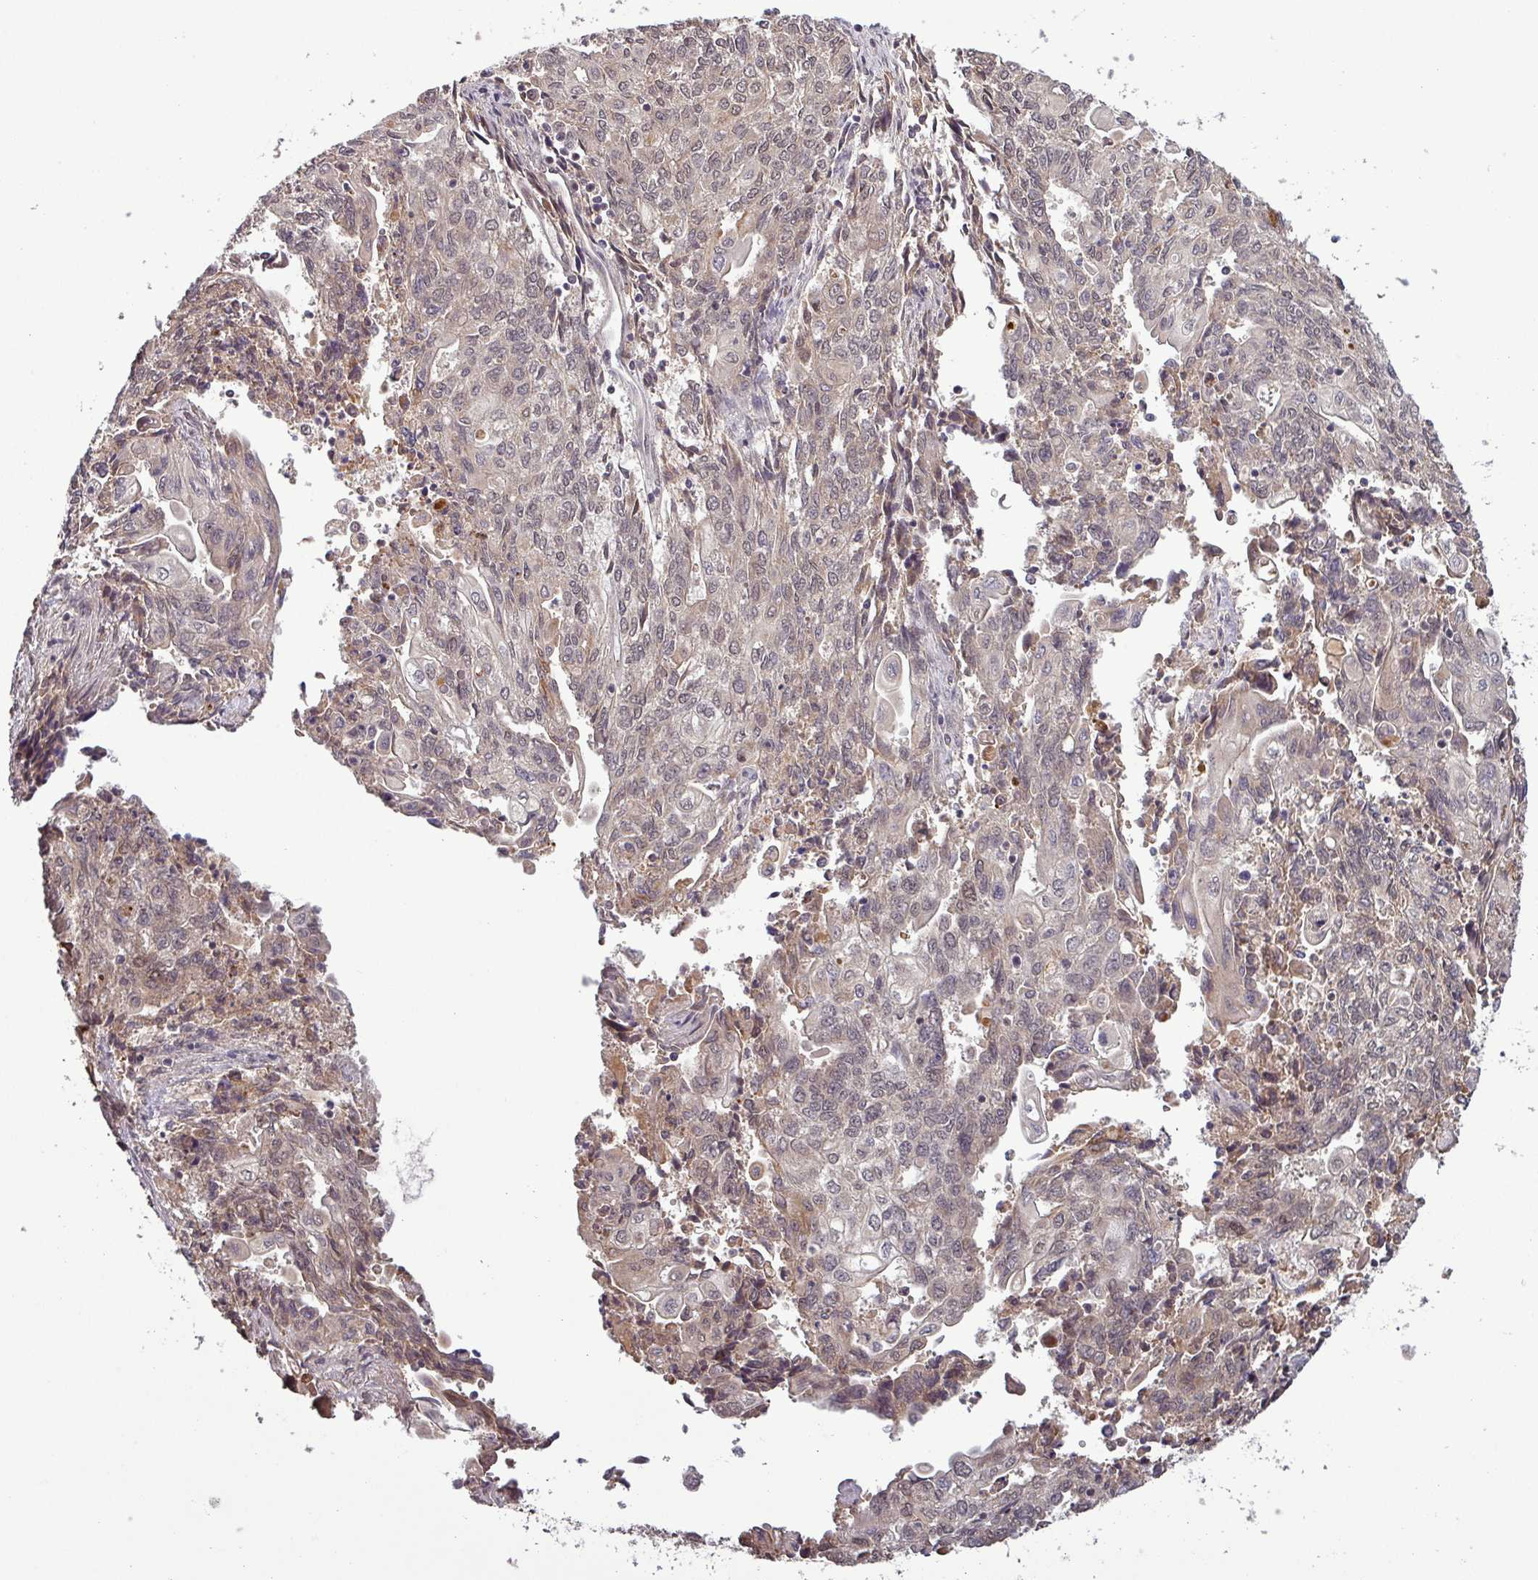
{"staining": {"intensity": "weak", "quantity": "25%-75%", "location": "cytoplasmic/membranous,nuclear"}, "tissue": "endometrial cancer", "cell_type": "Tumor cells", "image_type": "cancer", "snomed": [{"axis": "morphology", "description": "Adenocarcinoma, NOS"}, {"axis": "topography", "description": "Endometrium"}], "caption": "Human endometrial cancer (adenocarcinoma) stained for a protein (brown) demonstrates weak cytoplasmic/membranous and nuclear positive expression in approximately 25%-75% of tumor cells.", "gene": "NOB1", "patient": {"sex": "female", "age": 54}}